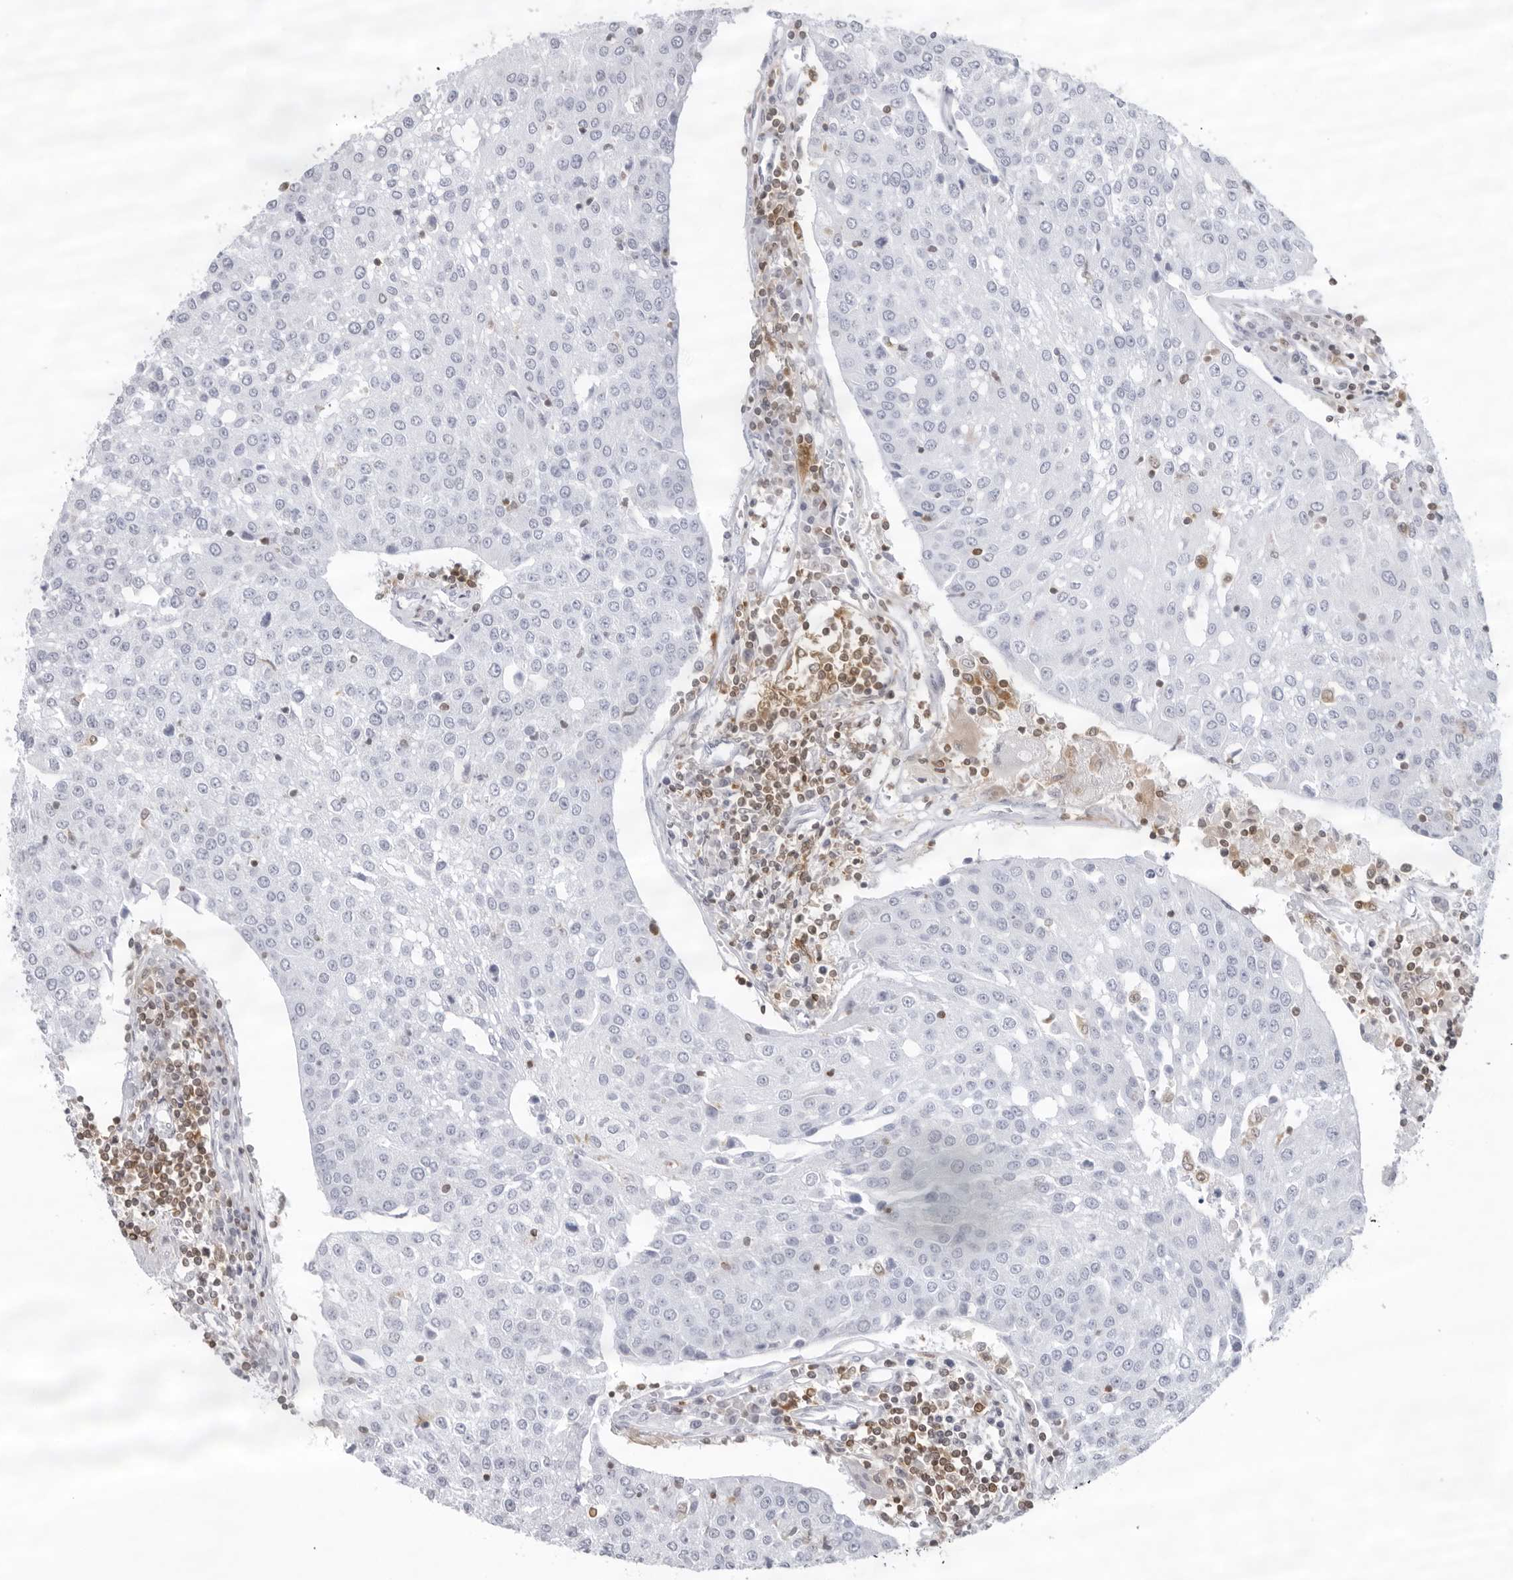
{"staining": {"intensity": "negative", "quantity": "none", "location": "none"}, "tissue": "urothelial cancer", "cell_type": "Tumor cells", "image_type": "cancer", "snomed": [{"axis": "morphology", "description": "Urothelial carcinoma, High grade"}, {"axis": "topography", "description": "Urinary bladder"}], "caption": "This is an immunohistochemistry (IHC) photomicrograph of urothelial cancer. There is no positivity in tumor cells.", "gene": "FMNL1", "patient": {"sex": "female", "age": 85}}